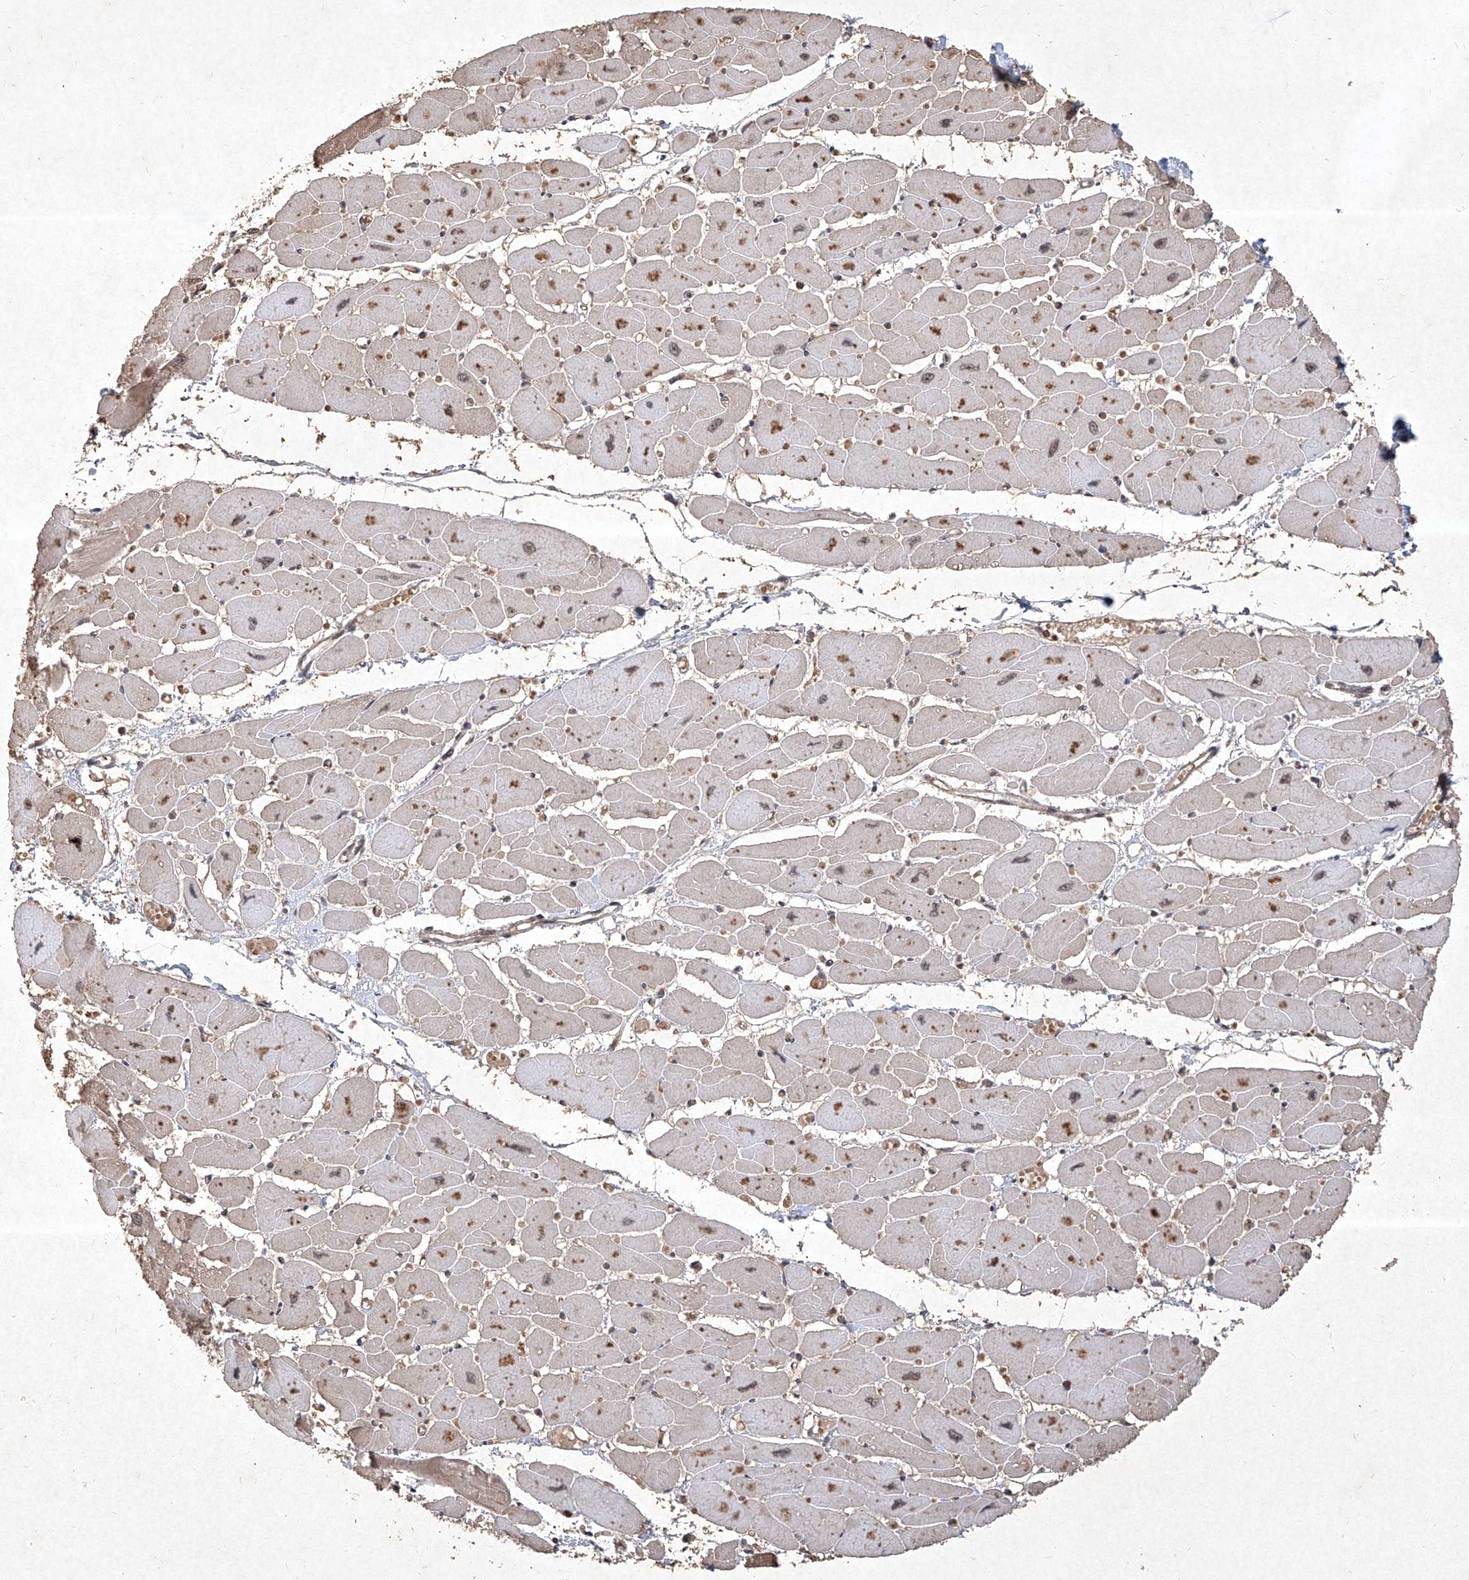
{"staining": {"intensity": "moderate", "quantity": ">75%", "location": "cytoplasmic/membranous,nuclear"}, "tissue": "heart muscle", "cell_type": "Cardiomyocytes", "image_type": "normal", "snomed": [{"axis": "morphology", "description": "Normal tissue, NOS"}, {"axis": "topography", "description": "Heart"}], "caption": "IHC image of normal heart muscle: human heart muscle stained using IHC demonstrates medium levels of moderate protein expression localized specifically in the cytoplasmic/membranous,nuclear of cardiomyocytes, appearing as a cytoplasmic/membranous,nuclear brown color.", "gene": "IRF2", "patient": {"sex": "female", "age": 54}}